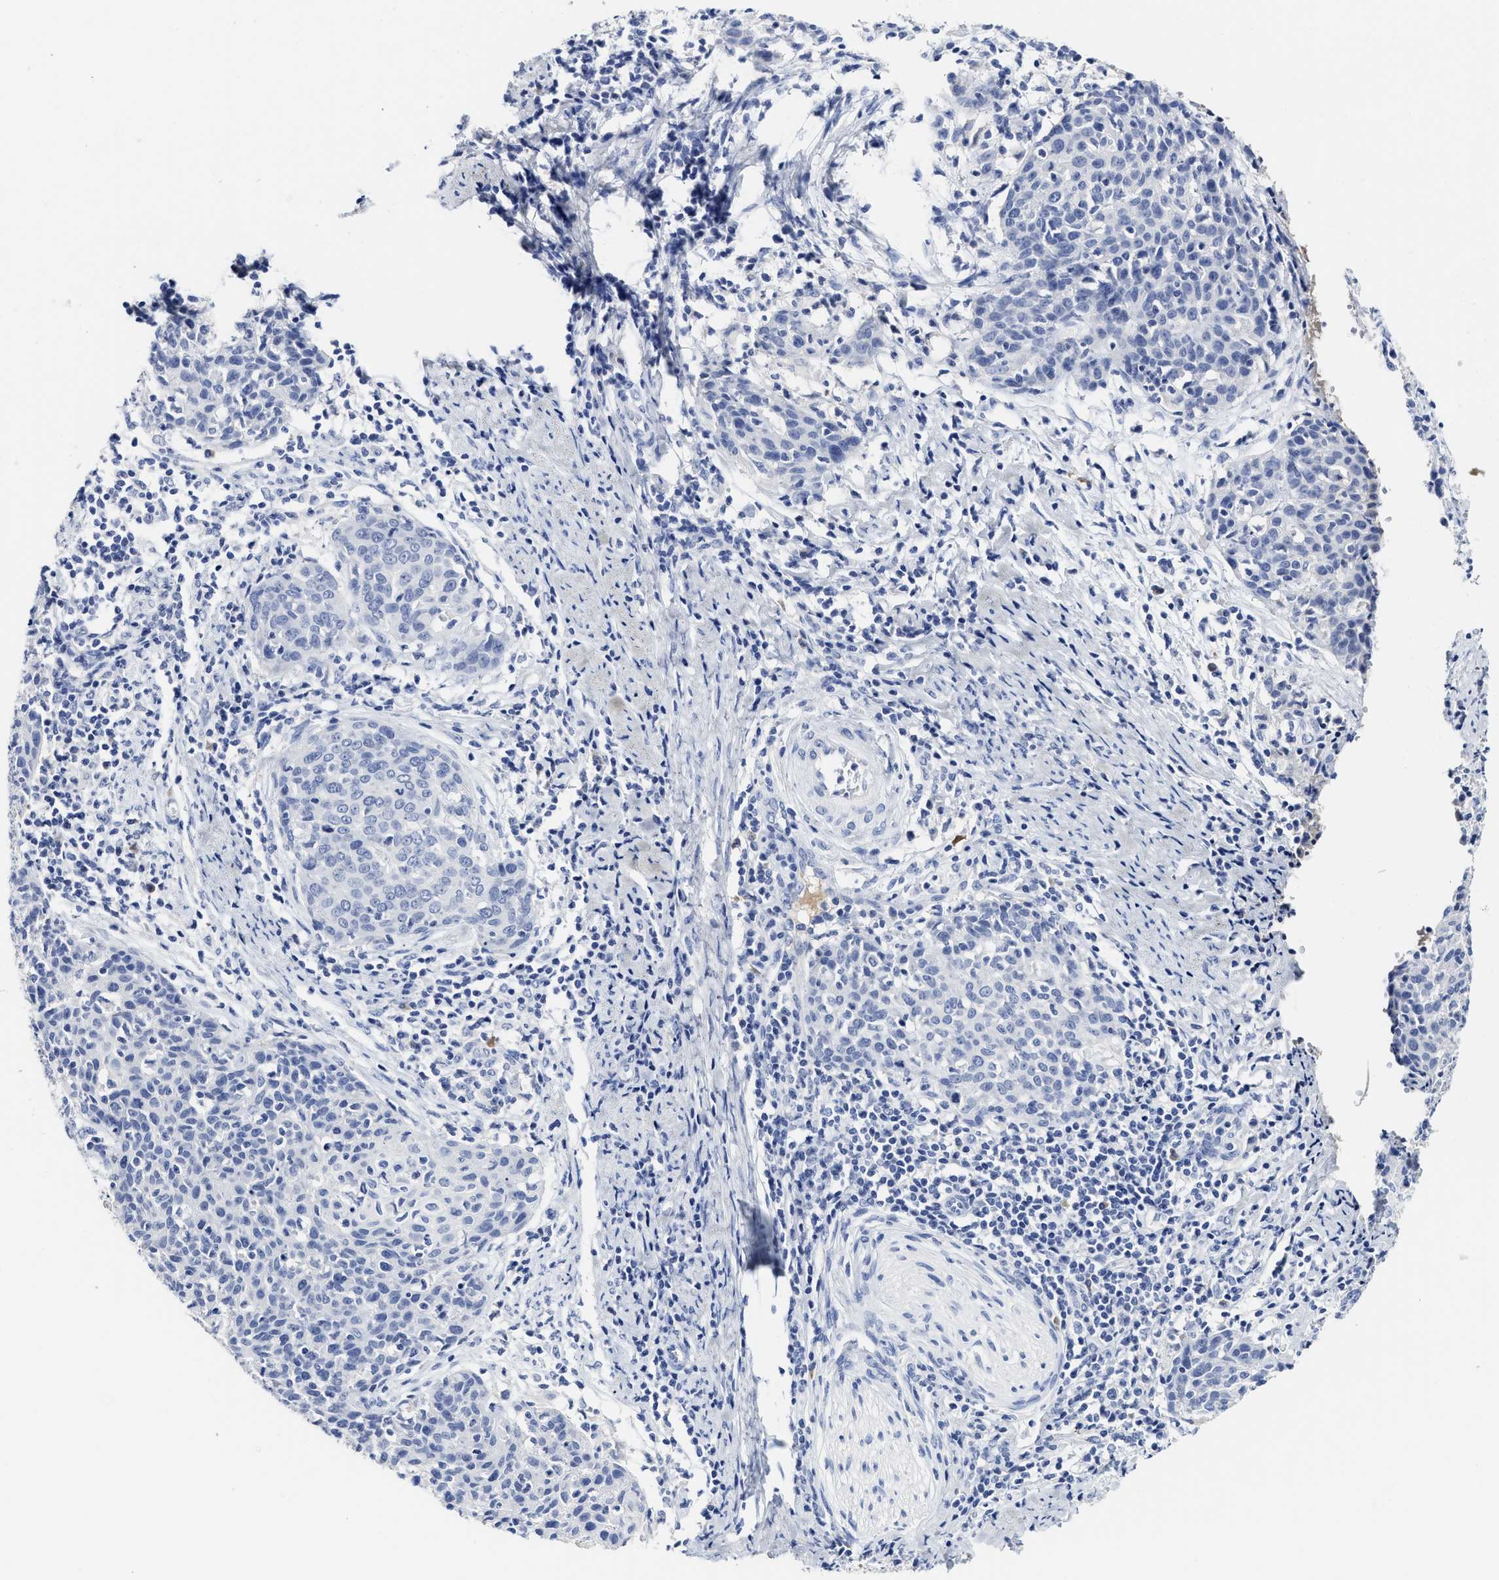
{"staining": {"intensity": "negative", "quantity": "none", "location": "none"}, "tissue": "cervical cancer", "cell_type": "Tumor cells", "image_type": "cancer", "snomed": [{"axis": "morphology", "description": "Squamous cell carcinoma, NOS"}, {"axis": "topography", "description": "Cervix"}], "caption": "The histopathology image shows no significant expression in tumor cells of cervical cancer (squamous cell carcinoma).", "gene": "C2", "patient": {"sex": "female", "age": 38}}